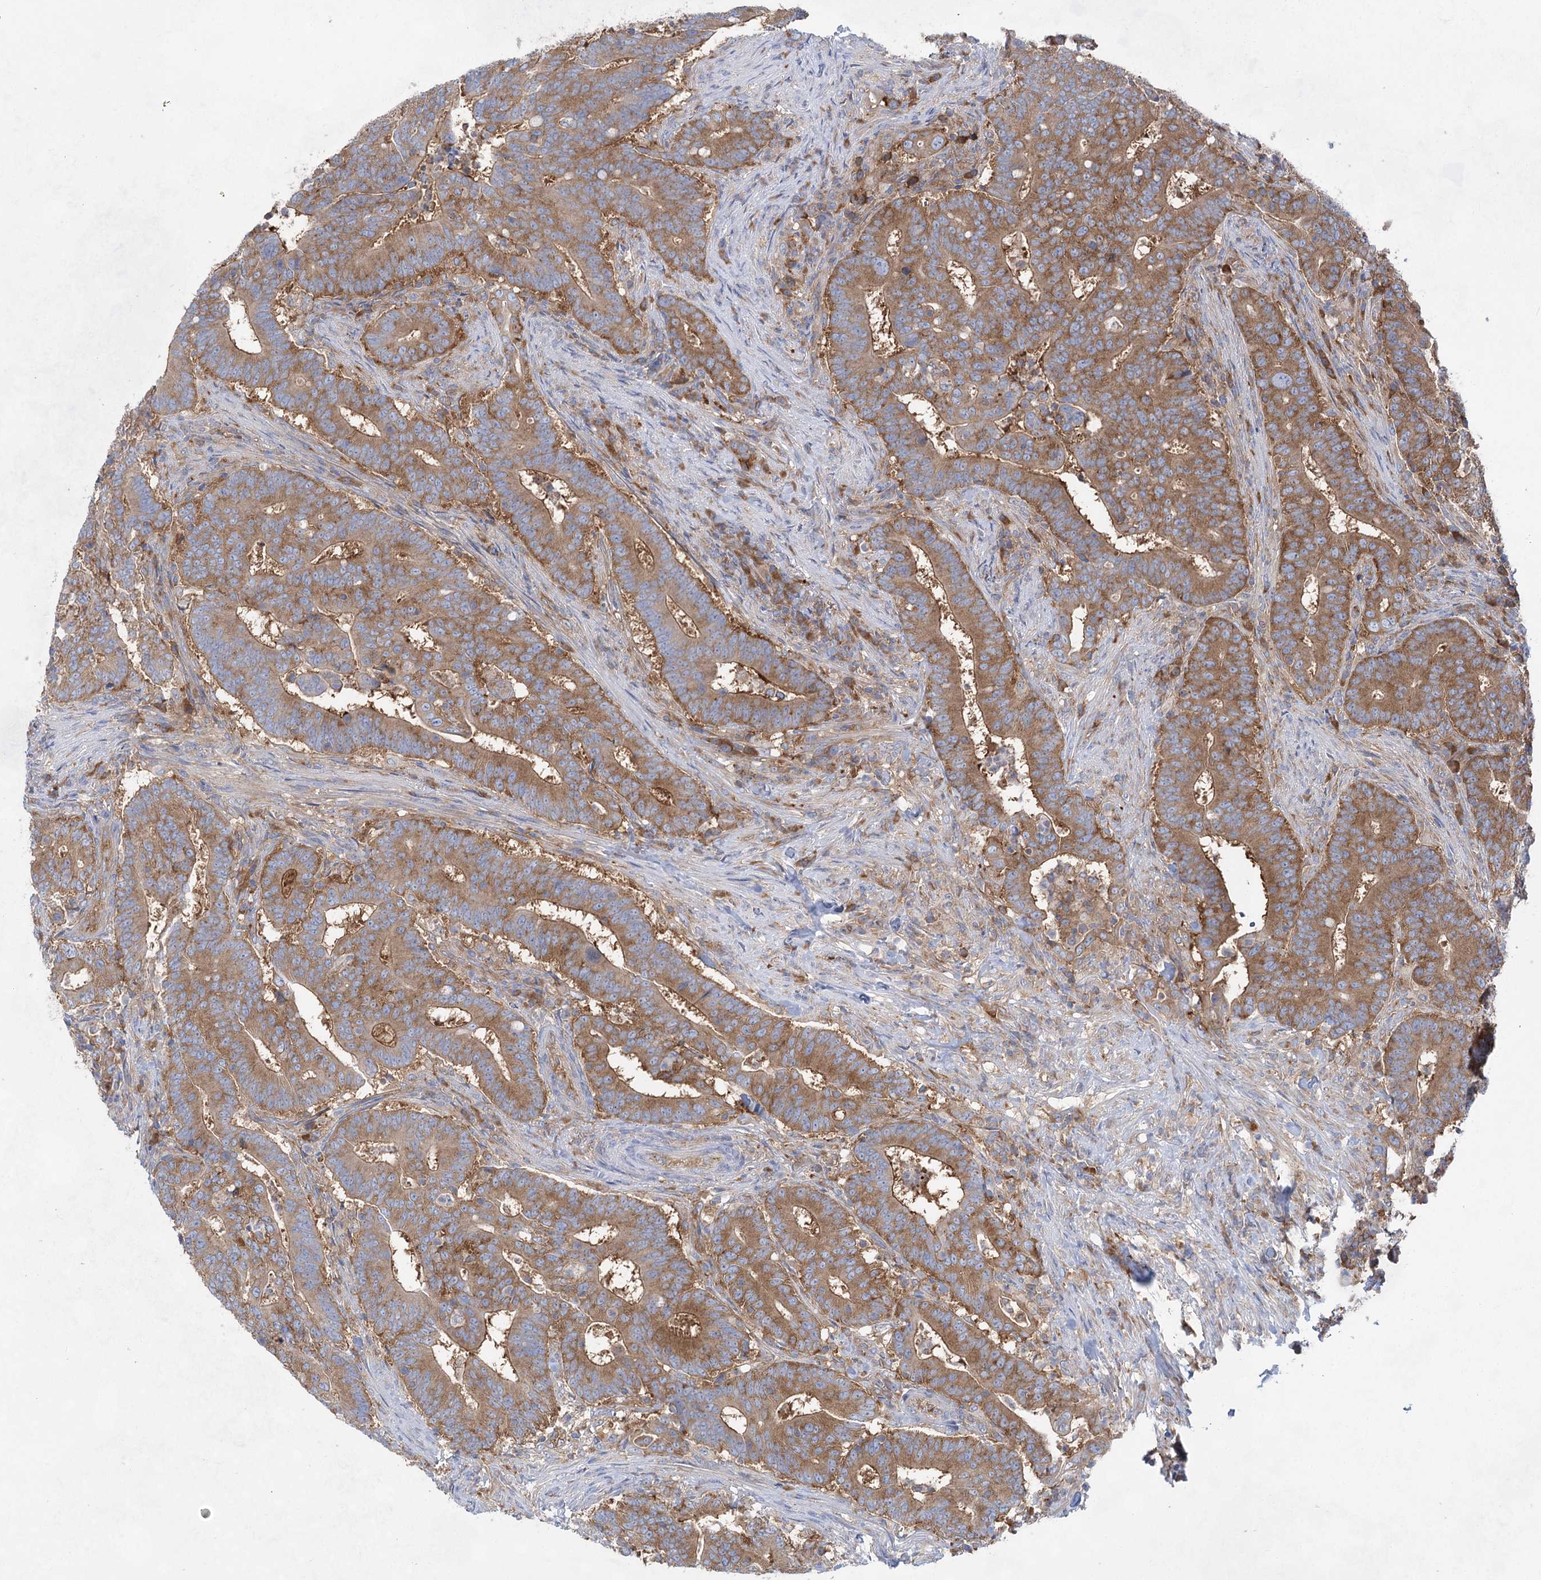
{"staining": {"intensity": "moderate", "quantity": ">75%", "location": "cytoplasmic/membranous"}, "tissue": "colorectal cancer", "cell_type": "Tumor cells", "image_type": "cancer", "snomed": [{"axis": "morphology", "description": "Adenocarcinoma, NOS"}, {"axis": "topography", "description": "Colon"}], "caption": "A micrograph of human adenocarcinoma (colorectal) stained for a protein reveals moderate cytoplasmic/membranous brown staining in tumor cells.", "gene": "EIF3A", "patient": {"sex": "female", "age": 66}}